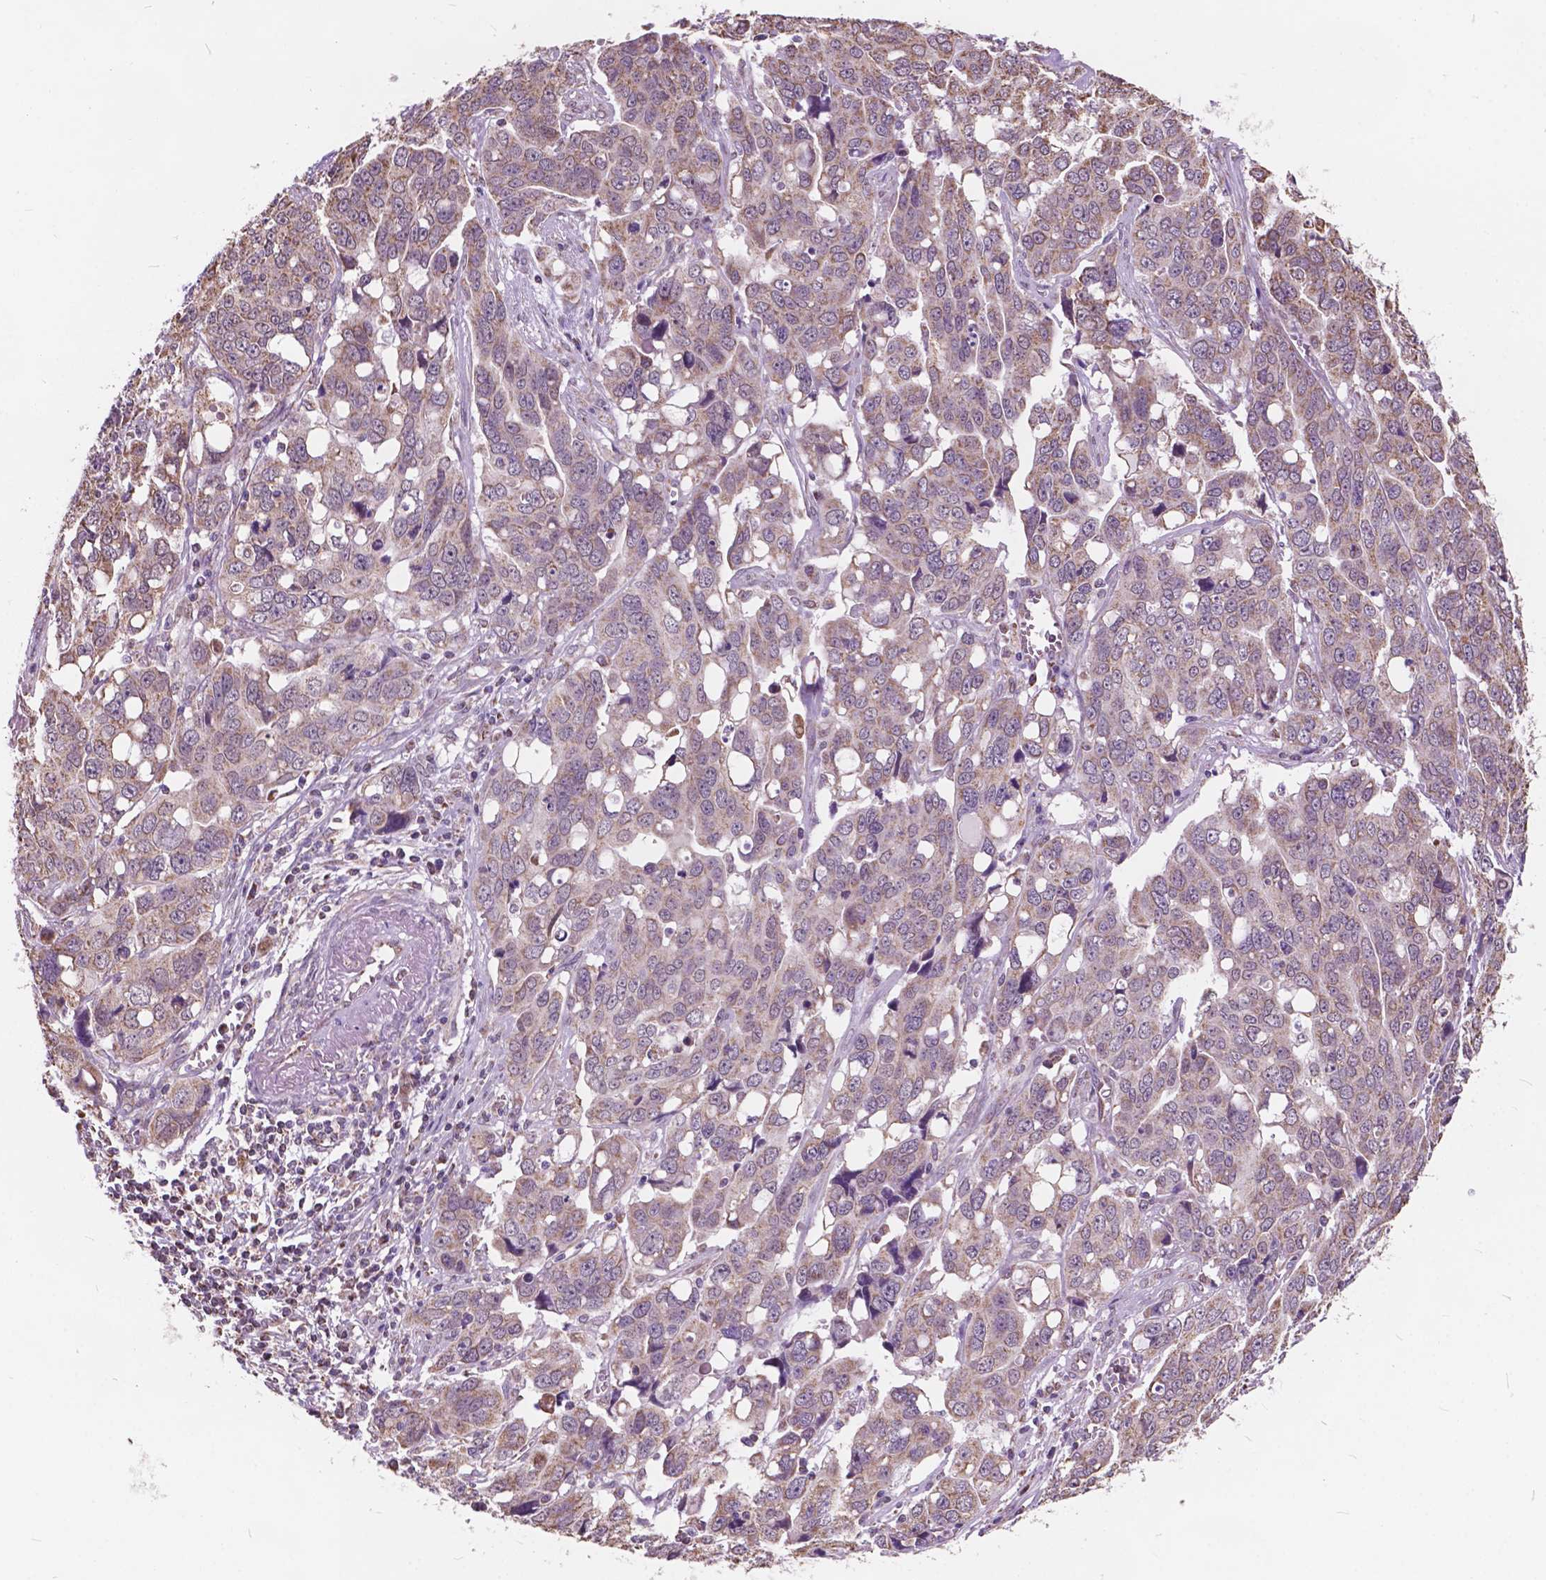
{"staining": {"intensity": "weak", "quantity": ">75%", "location": "cytoplasmic/membranous"}, "tissue": "ovarian cancer", "cell_type": "Tumor cells", "image_type": "cancer", "snomed": [{"axis": "morphology", "description": "Carcinoma, endometroid"}, {"axis": "topography", "description": "Ovary"}], "caption": "Protein positivity by IHC demonstrates weak cytoplasmic/membranous staining in about >75% of tumor cells in endometroid carcinoma (ovarian).", "gene": "SCOC", "patient": {"sex": "female", "age": 78}}